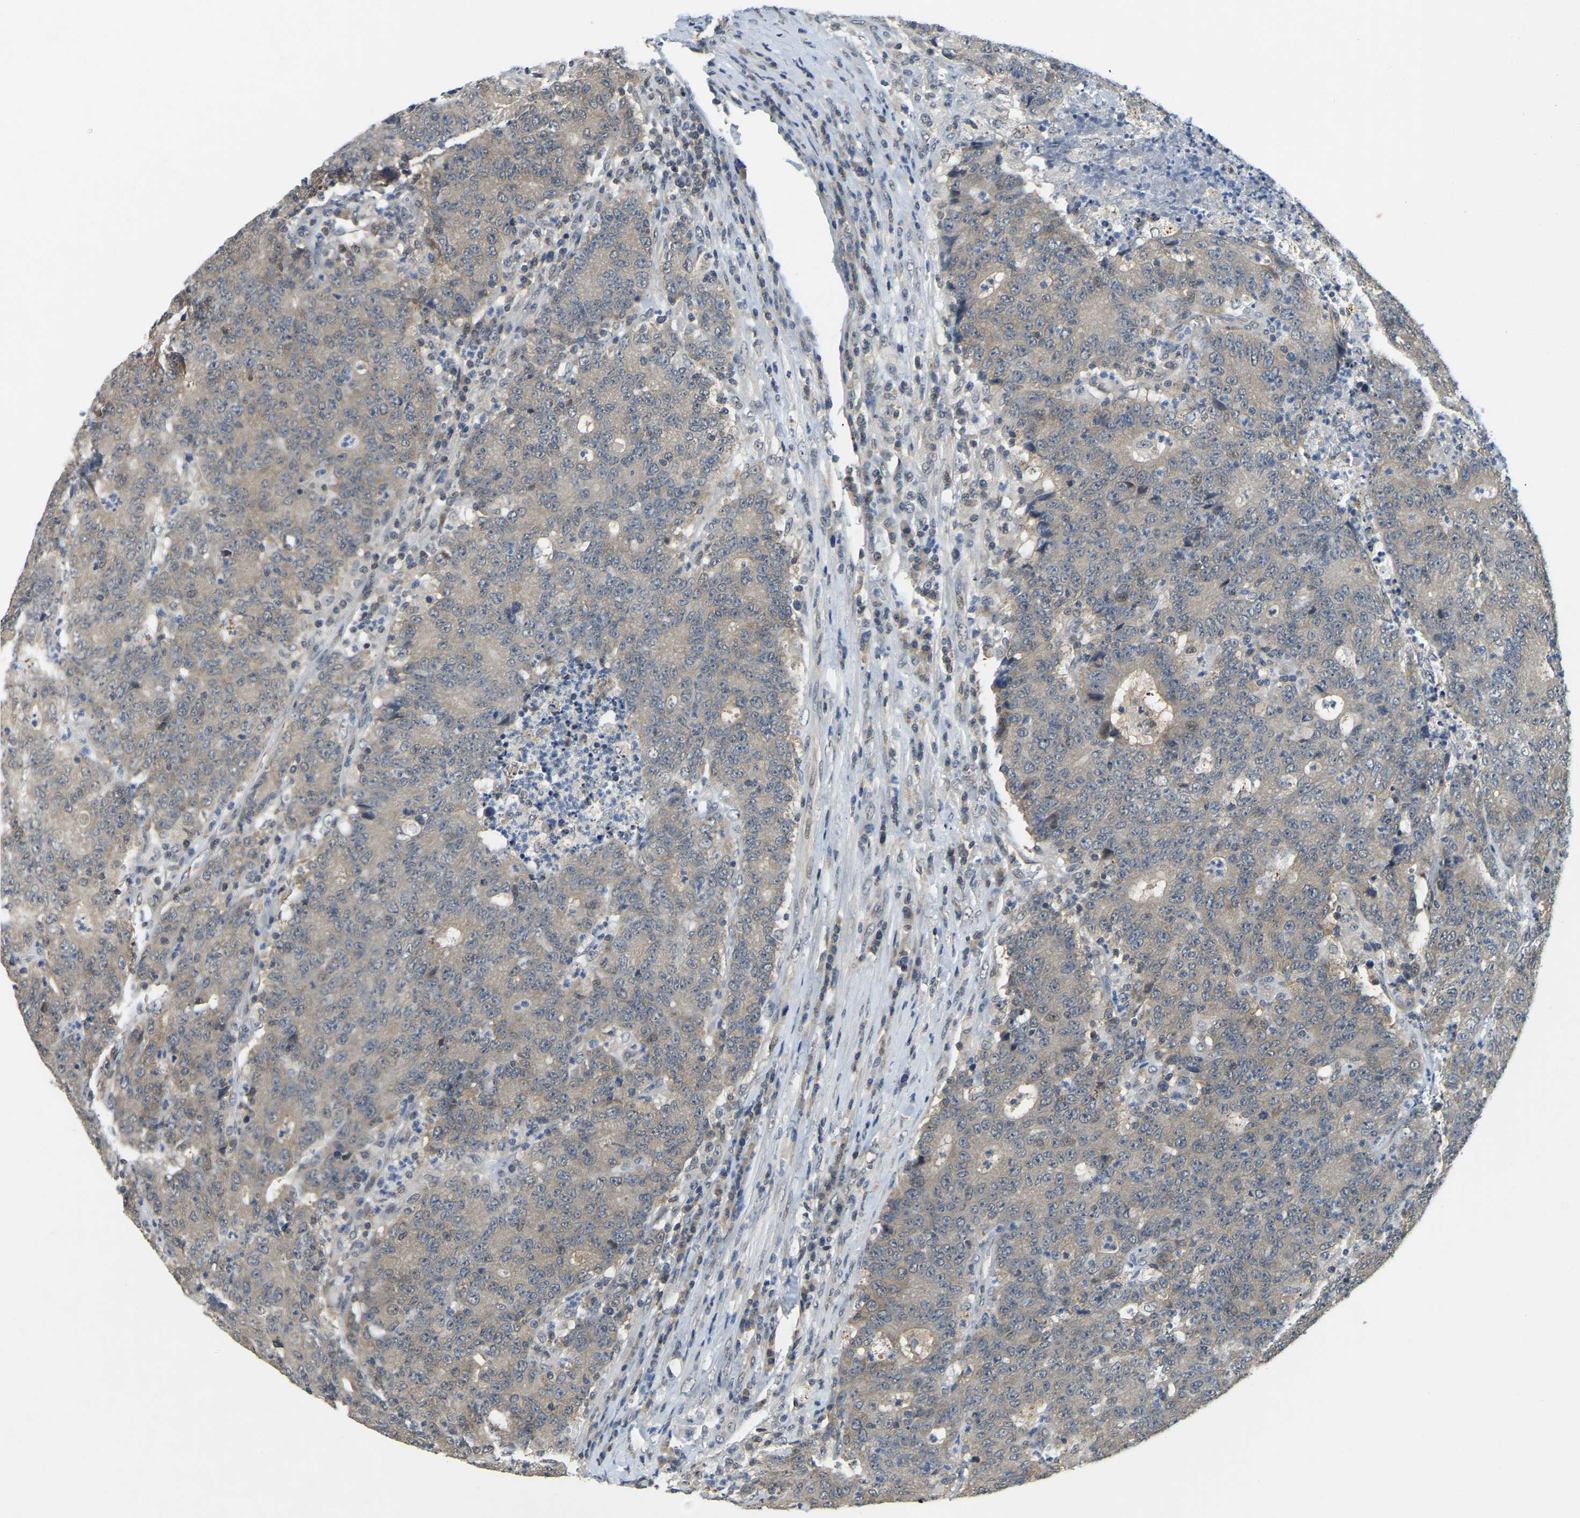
{"staining": {"intensity": "weak", "quantity": "<25%", "location": "cytoplasmic/membranous"}, "tissue": "colorectal cancer", "cell_type": "Tumor cells", "image_type": "cancer", "snomed": [{"axis": "morphology", "description": "Normal tissue, NOS"}, {"axis": "morphology", "description": "Adenocarcinoma, NOS"}, {"axis": "topography", "description": "Colon"}], "caption": "The micrograph reveals no staining of tumor cells in adenocarcinoma (colorectal). The staining was performed using DAB to visualize the protein expression in brown, while the nuclei were stained in blue with hematoxylin (Magnification: 20x).", "gene": "AHNAK", "patient": {"sex": "female", "age": 75}}